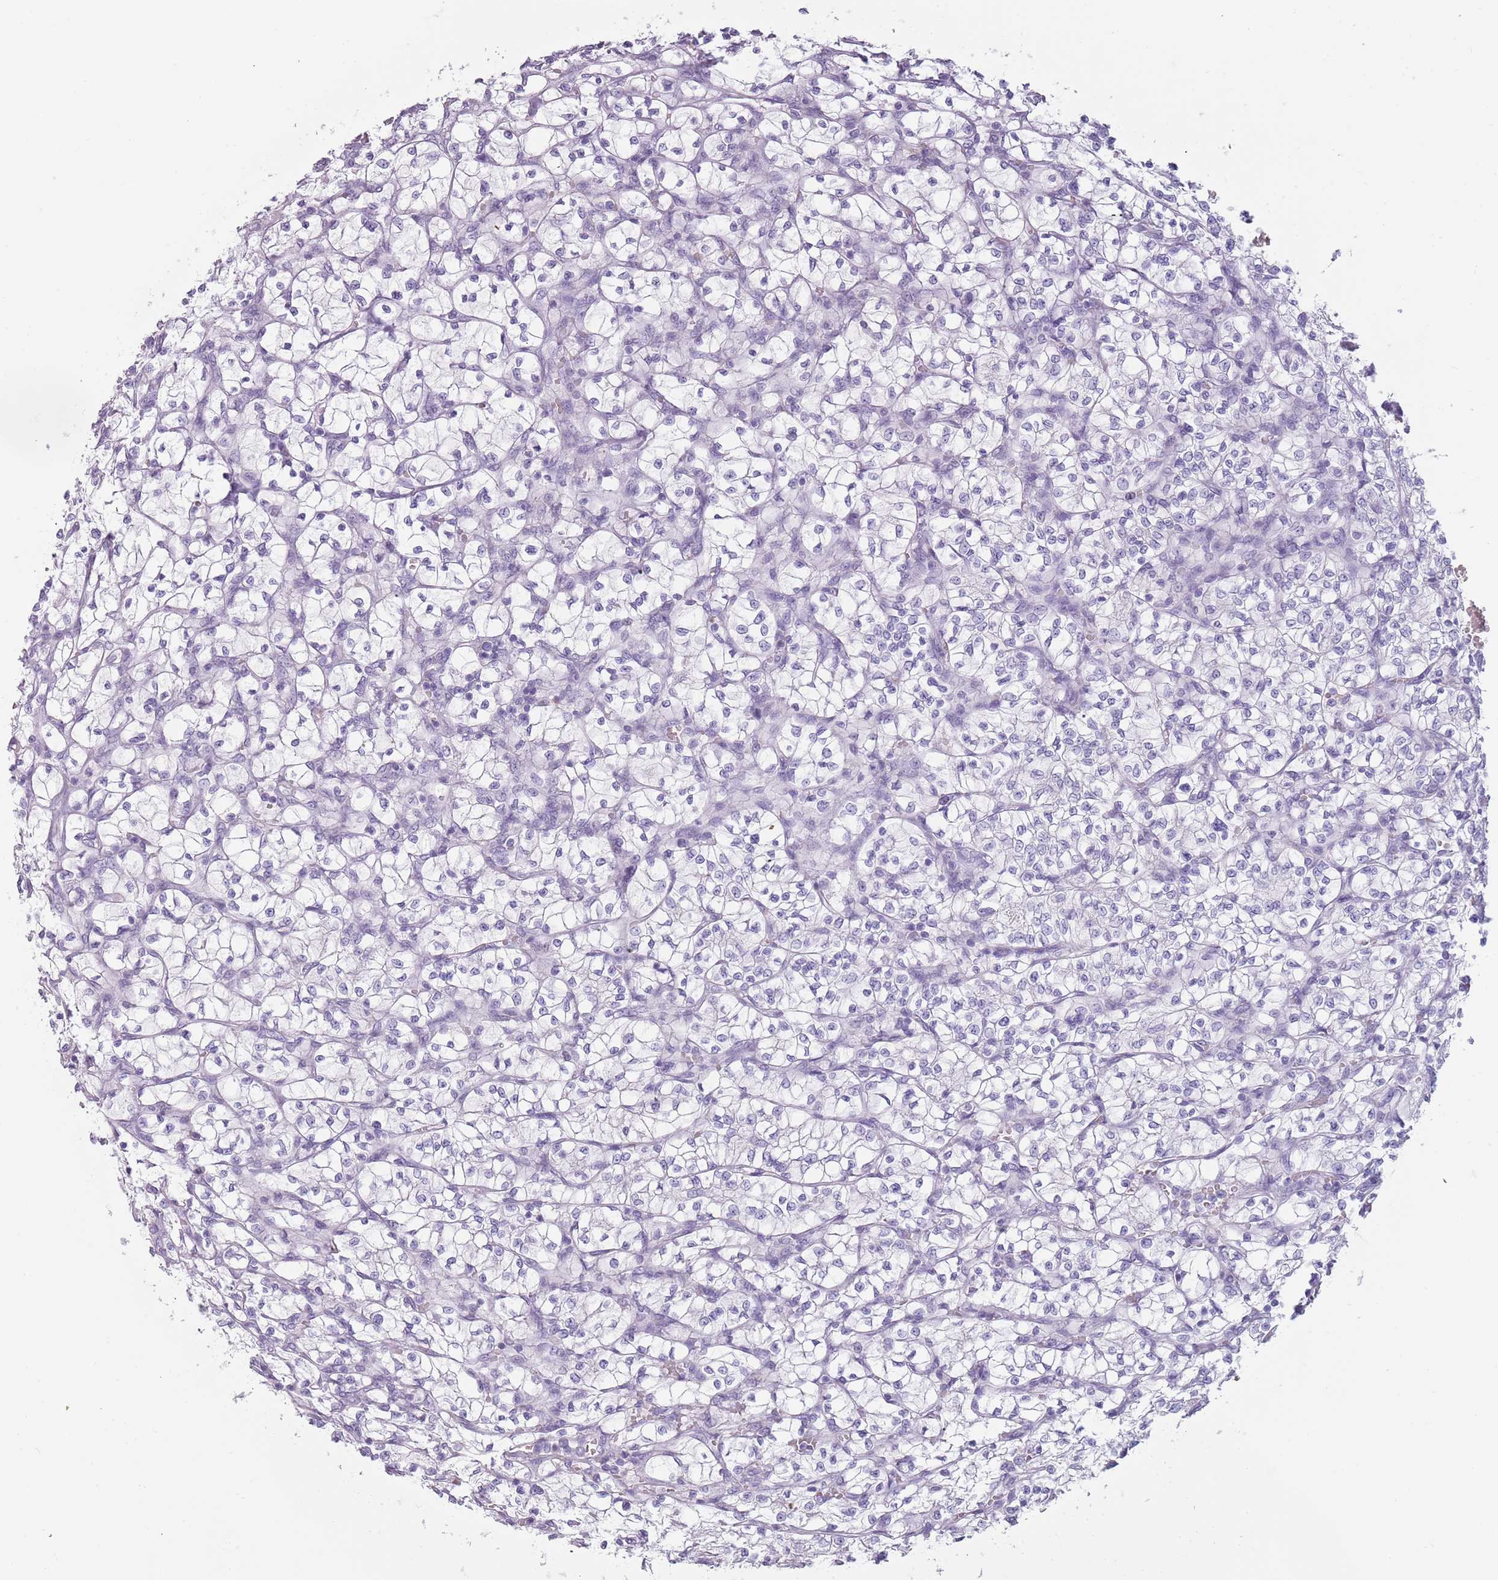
{"staining": {"intensity": "negative", "quantity": "none", "location": "none"}, "tissue": "renal cancer", "cell_type": "Tumor cells", "image_type": "cancer", "snomed": [{"axis": "morphology", "description": "Adenocarcinoma, NOS"}, {"axis": "topography", "description": "Kidney"}], "caption": "High magnification brightfield microscopy of adenocarcinoma (renal) stained with DAB (3,3'-diaminobenzidine) (brown) and counterstained with hematoxylin (blue): tumor cells show no significant positivity.", "gene": "COLEC12", "patient": {"sex": "female", "age": 64}}